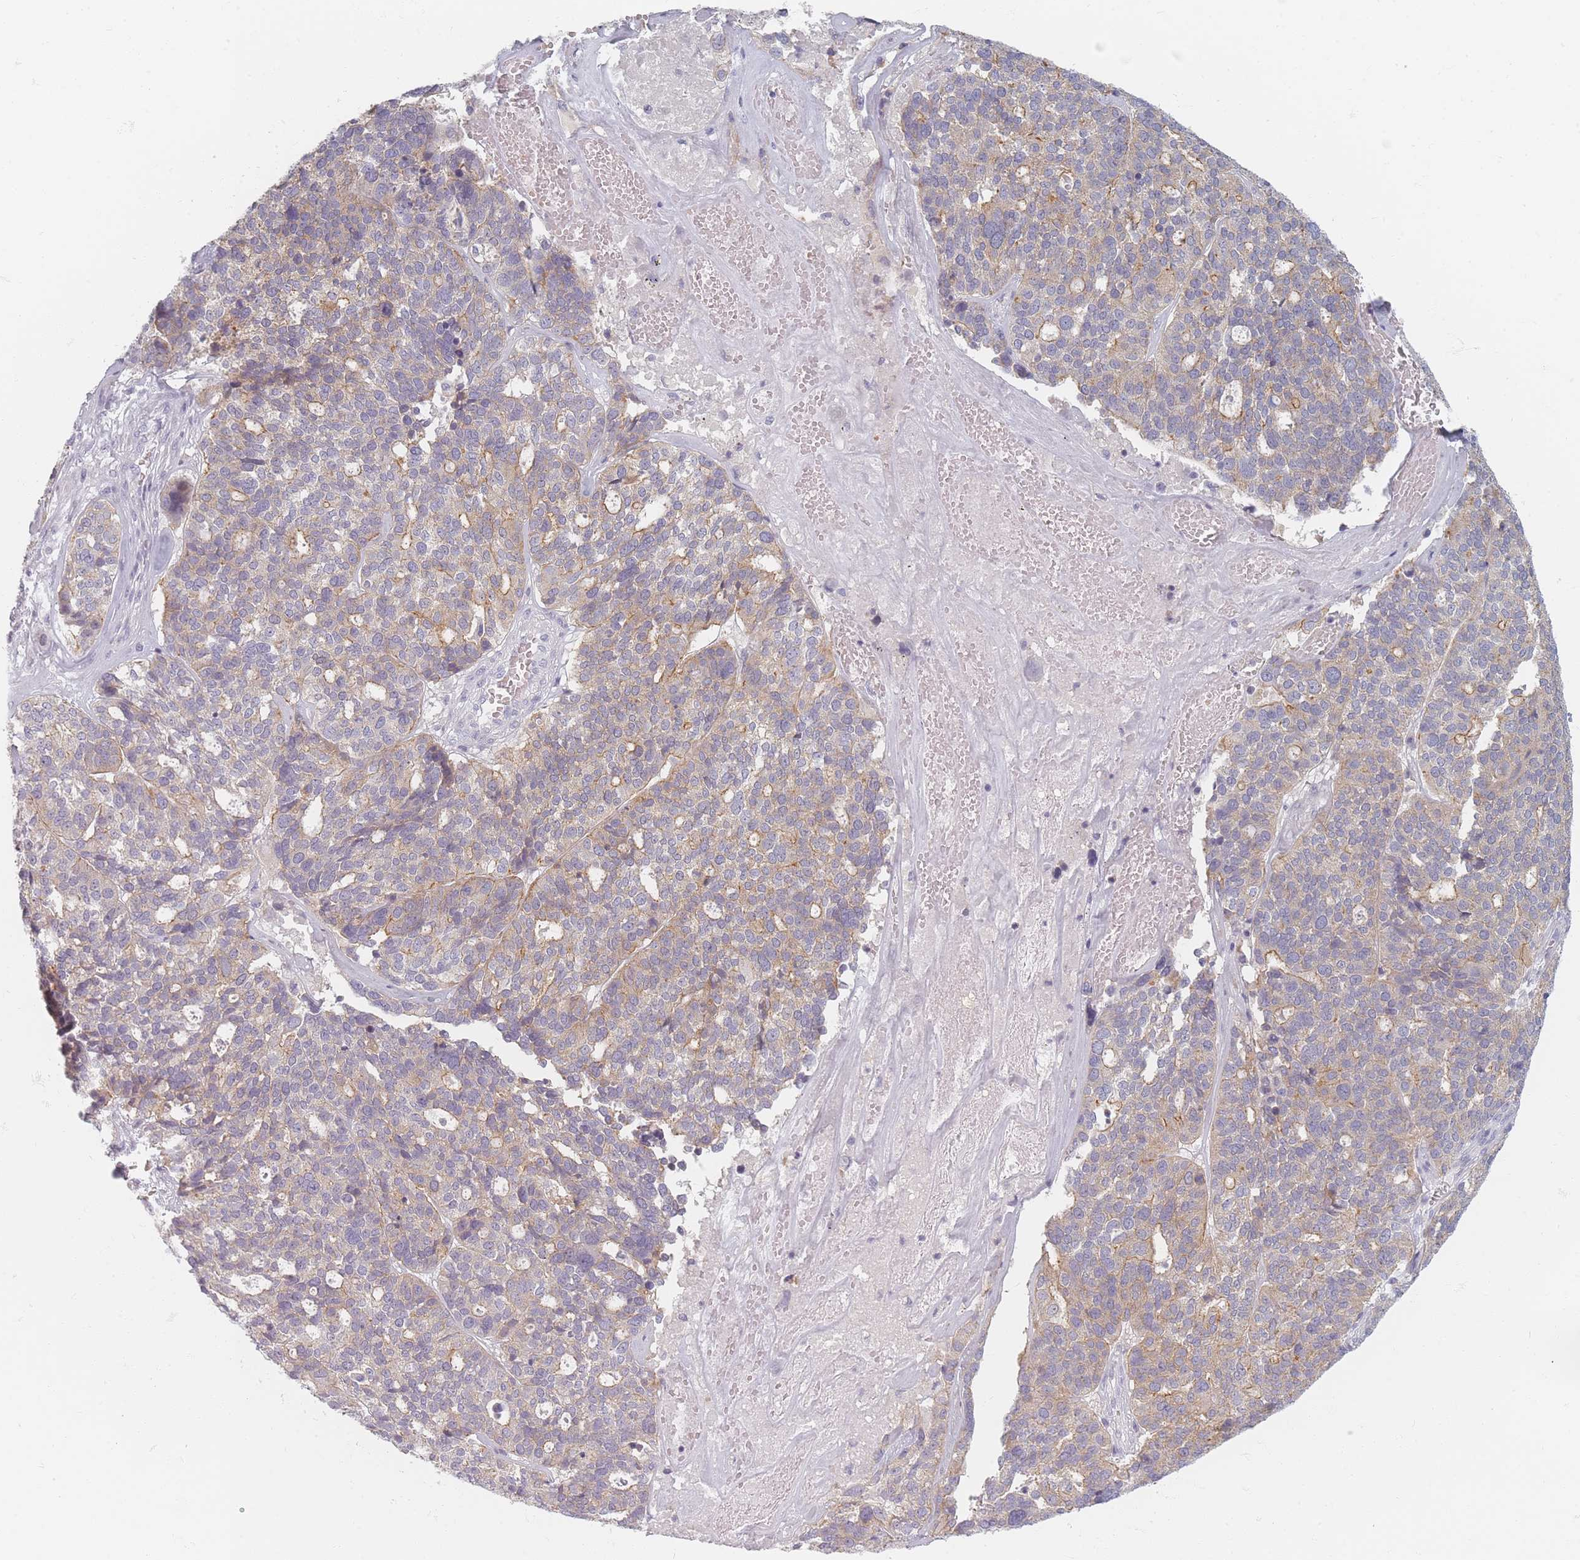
{"staining": {"intensity": "moderate", "quantity": "<25%", "location": "cytoplasmic/membranous"}, "tissue": "ovarian cancer", "cell_type": "Tumor cells", "image_type": "cancer", "snomed": [{"axis": "morphology", "description": "Cystadenocarcinoma, serous, NOS"}, {"axis": "topography", "description": "Ovary"}], "caption": "Ovarian serous cystadenocarcinoma stained with a brown dye shows moderate cytoplasmic/membranous positive positivity in about <25% of tumor cells.", "gene": "TMOD1", "patient": {"sex": "female", "age": 59}}